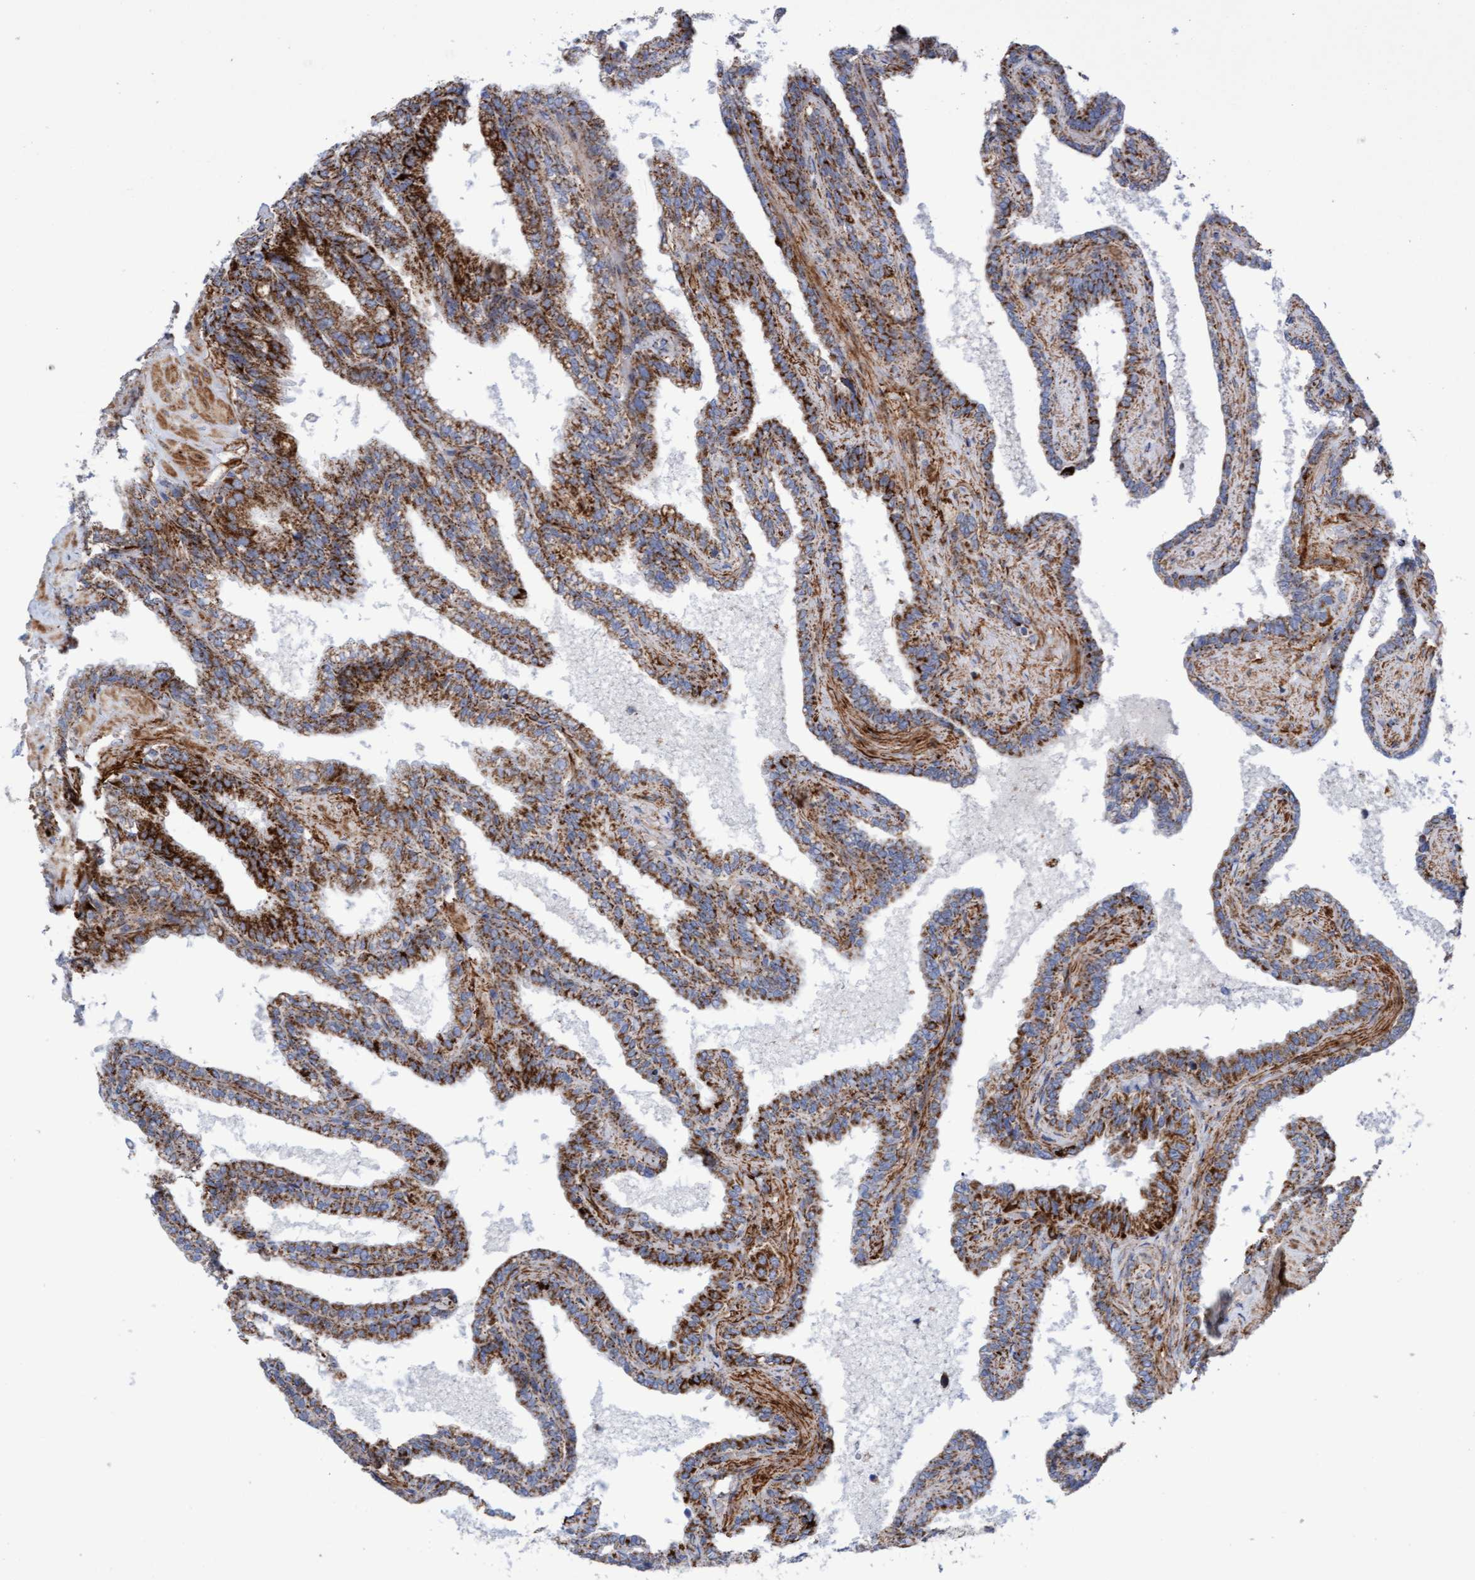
{"staining": {"intensity": "strong", "quantity": "25%-75%", "location": "cytoplasmic/membranous"}, "tissue": "seminal vesicle", "cell_type": "Glandular cells", "image_type": "normal", "snomed": [{"axis": "morphology", "description": "Normal tissue, NOS"}, {"axis": "topography", "description": "Seminal veicle"}], "caption": "The immunohistochemical stain labels strong cytoplasmic/membranous expression in glandular cells of normal seminal vesicle.", "gene": "GGTA1", "patient": {"sex": "male", "age": 46}}